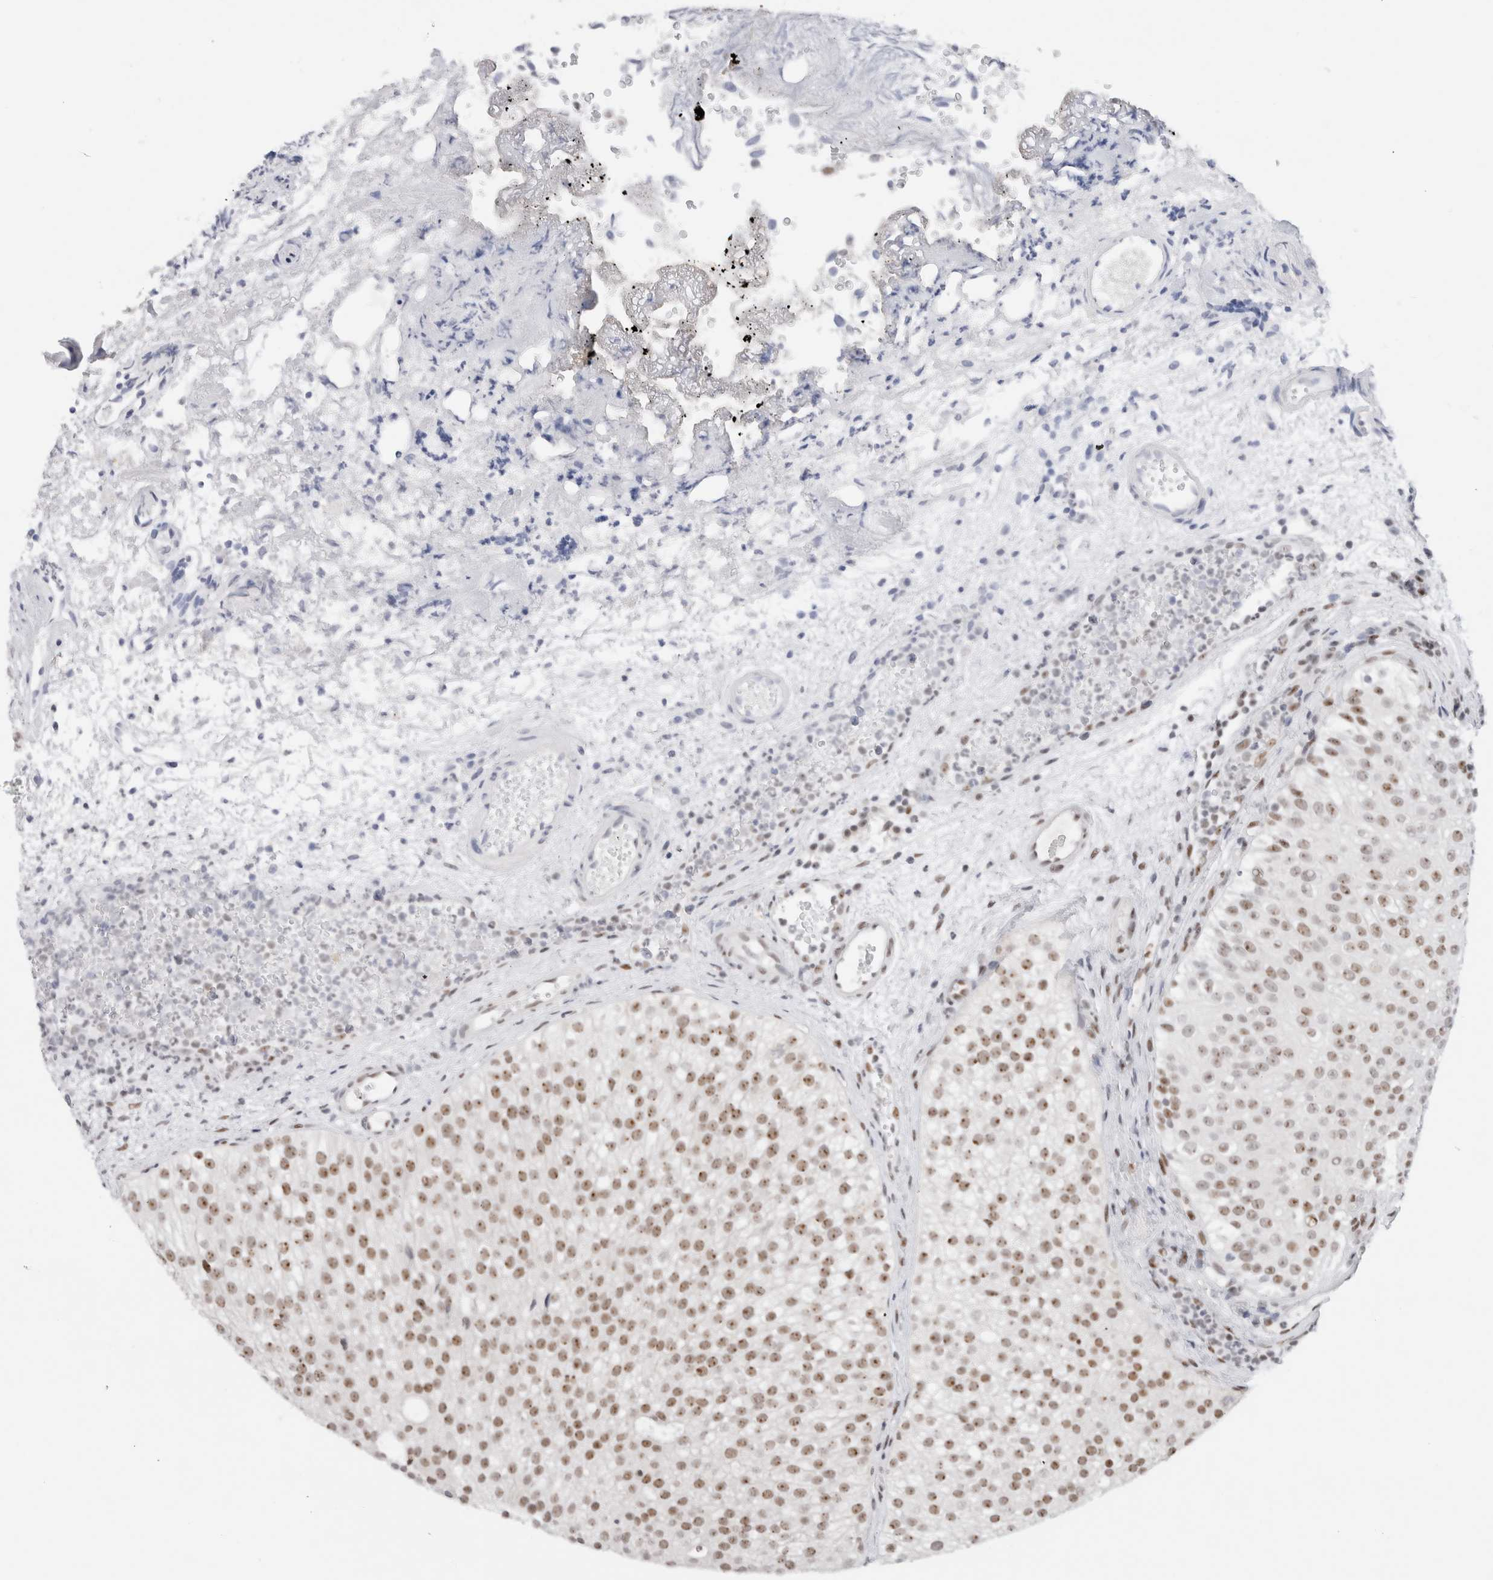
{"staining": {"intensity": "moderate", "quantity": ">75%", "location": "nuclear"}, "tissue": "urothelial cancer", "cell_type": "Tumor cells", "image_type": "cancer", "snomed": [{"axis": "morphology", "description": "Urothelial carcinoma, Low grade"}, {"axis": "topography", "description": "Urinary bladder"}], "caption": "Tumor cells exhibit medium levels of moderate nuclear staining in about >75% of cells in human urothelial carcinoma (low-grade).", "gene": "COPS7A", "patient": {"sex": "male", "age": 78}}